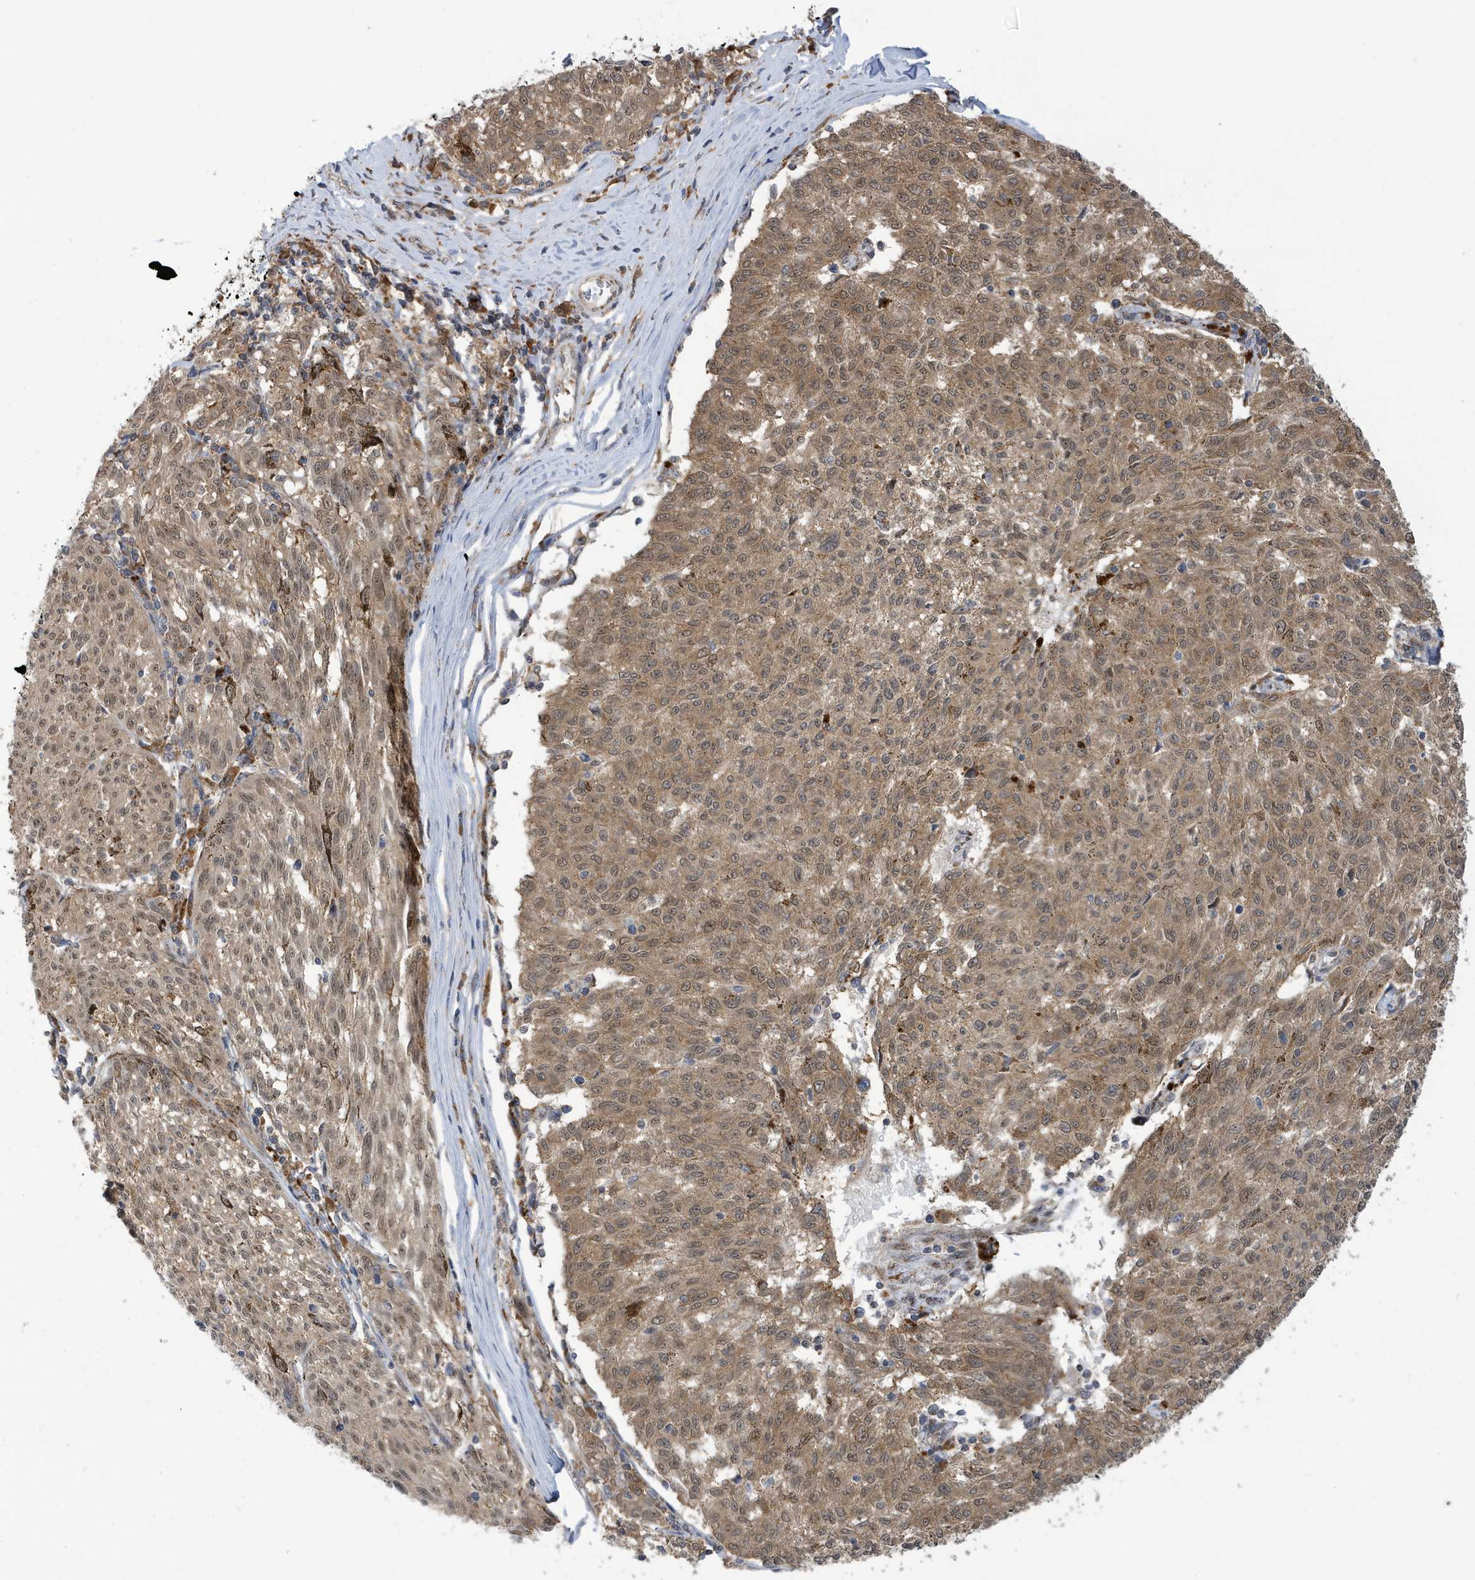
{"staining": {"intensity": "moderate", "quantity": ">75%", "location": "cytoplasmic/membranous,nuclear"}, "tissue": "melanoma", "cell_type": "Tumor cells", "image_type": "cancer", "snomed": [{"axis": "morphology", "description": "Malignant melanoma, NOS"}, {"axis": "topography", "description": "Skin"}], "caption": "This is an image of IHC staining of melanoma, which shows moderate positivity in the cytoplasmic/membranous and nuclear of tumor cells.", "gene": "ZNF507", "patient": {"sex": "female", "age": 72}}